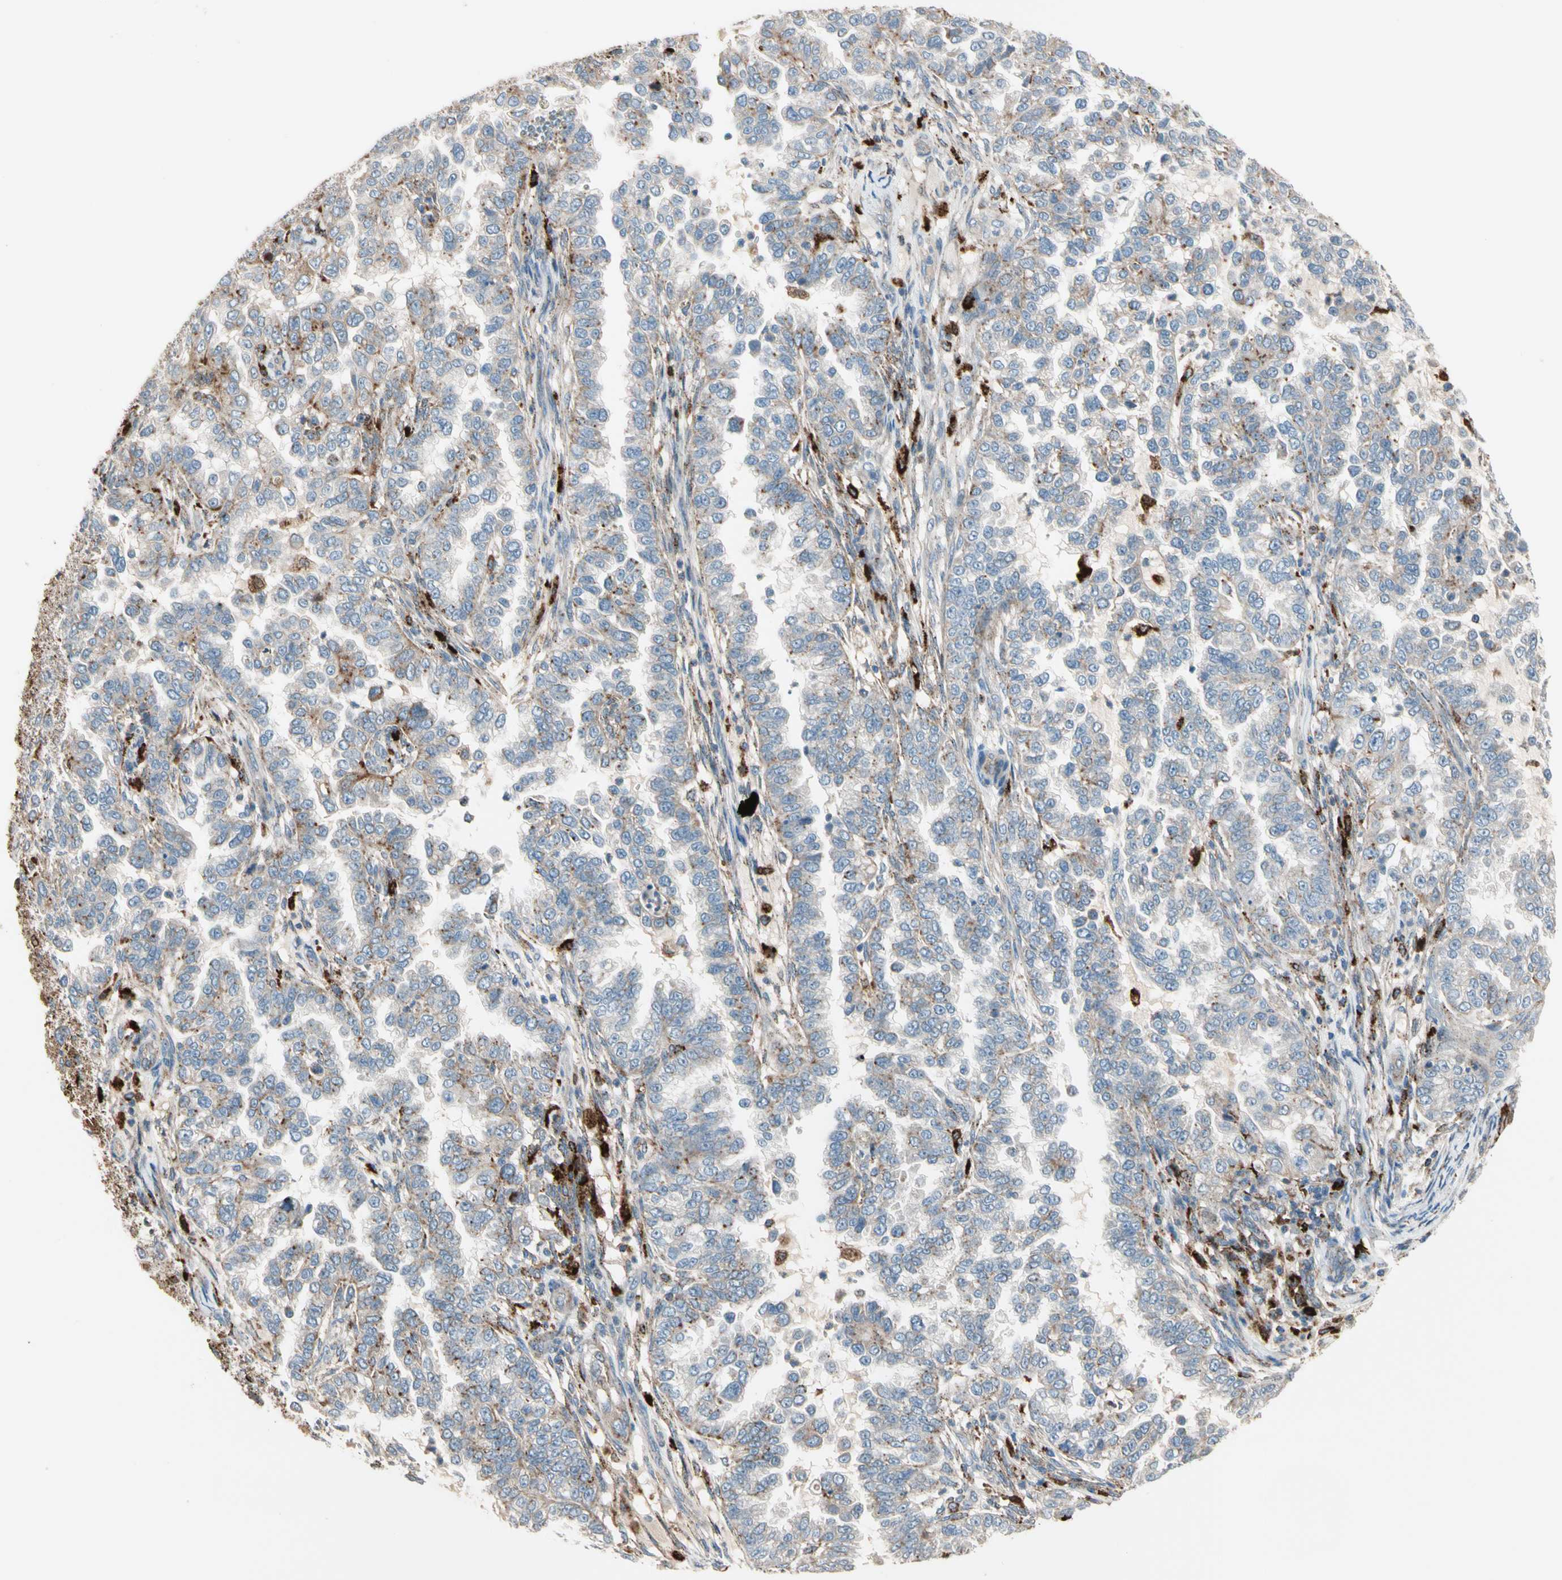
{"staining": {"intensity": "moderate", "quantity": "<25%", "location": "cytoplasmic/membranous"}, "tissue": "endometrial cancer", "cell_type": "Tumor cells", "image_type": "cancer", "snomed": [{"axis": "morphology", "description": "Adenocarcinoma, NOS"}, {"axis": "topography", "description": "Endometrium"}], "caption": "Moderate cytoplasmic/membranous expression is appreciated in approximately <25% of tumor cells in endometrial cancer (adenocarcinoma).", "gene": "GM2A", "patient": {"sex": "female", "age": 85}}